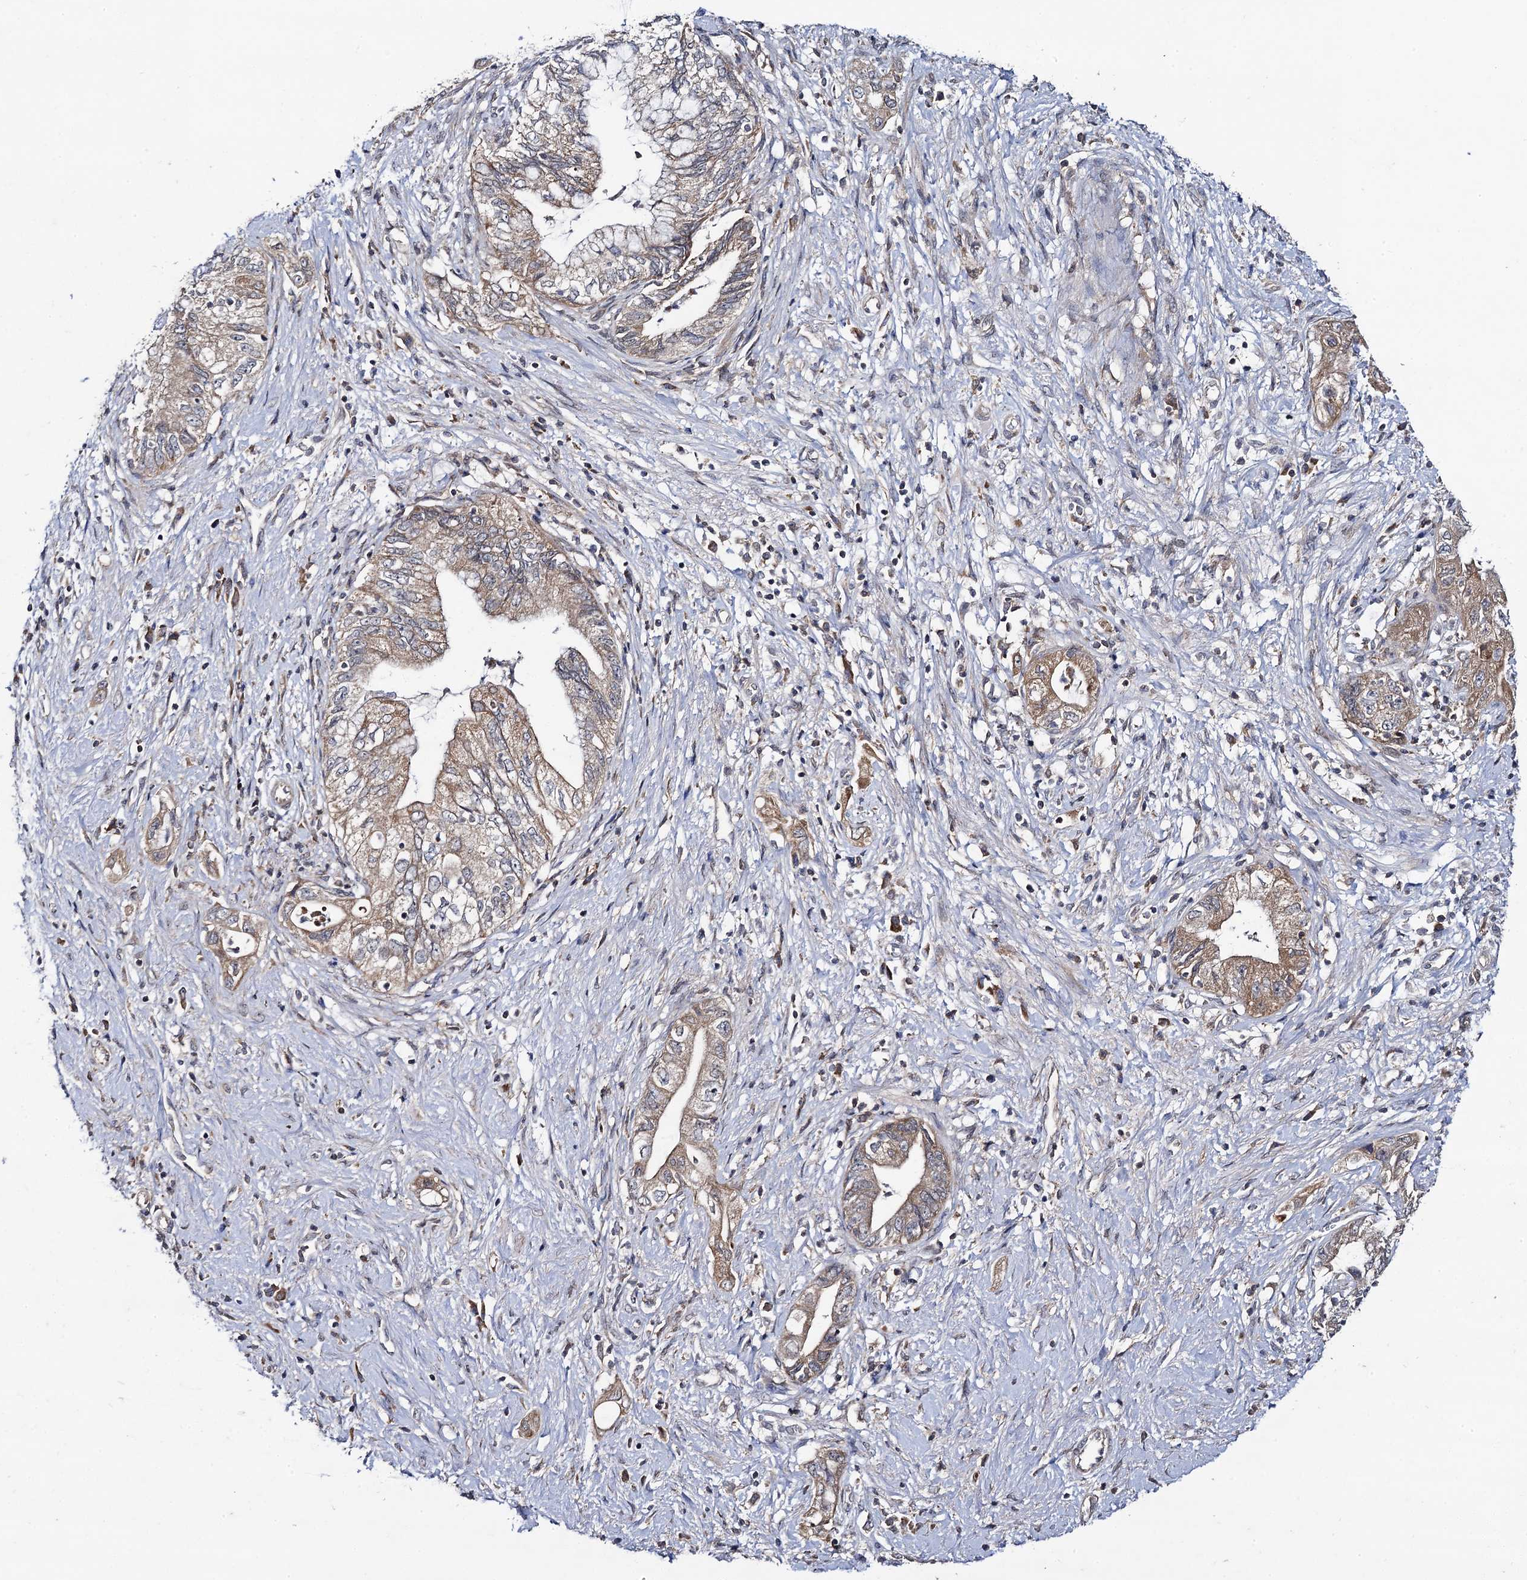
{"staining": {"intensity": "weak", "quantity": ">75%", "location": "cytoplasmic/membranous"}, "tissue": "pancreatic cancer", "cell_type": "Tumor cells", "image_type": "cancer", "snomed": [{"axis": "morphology", "description": "Adenocarcinoma, NOS"}, {"axis": "topography", "description": "Pancreas"}], "caption": "This photomicrograph reveals immunohistochemistry staining of pancreatic cancer (adenocarcinoma), with low weak cytoplasmic/membranous staining in approximately >75% of tumor cells.", "gene": "VPS37D", "patient": {"sex": "female", "age": 73}}